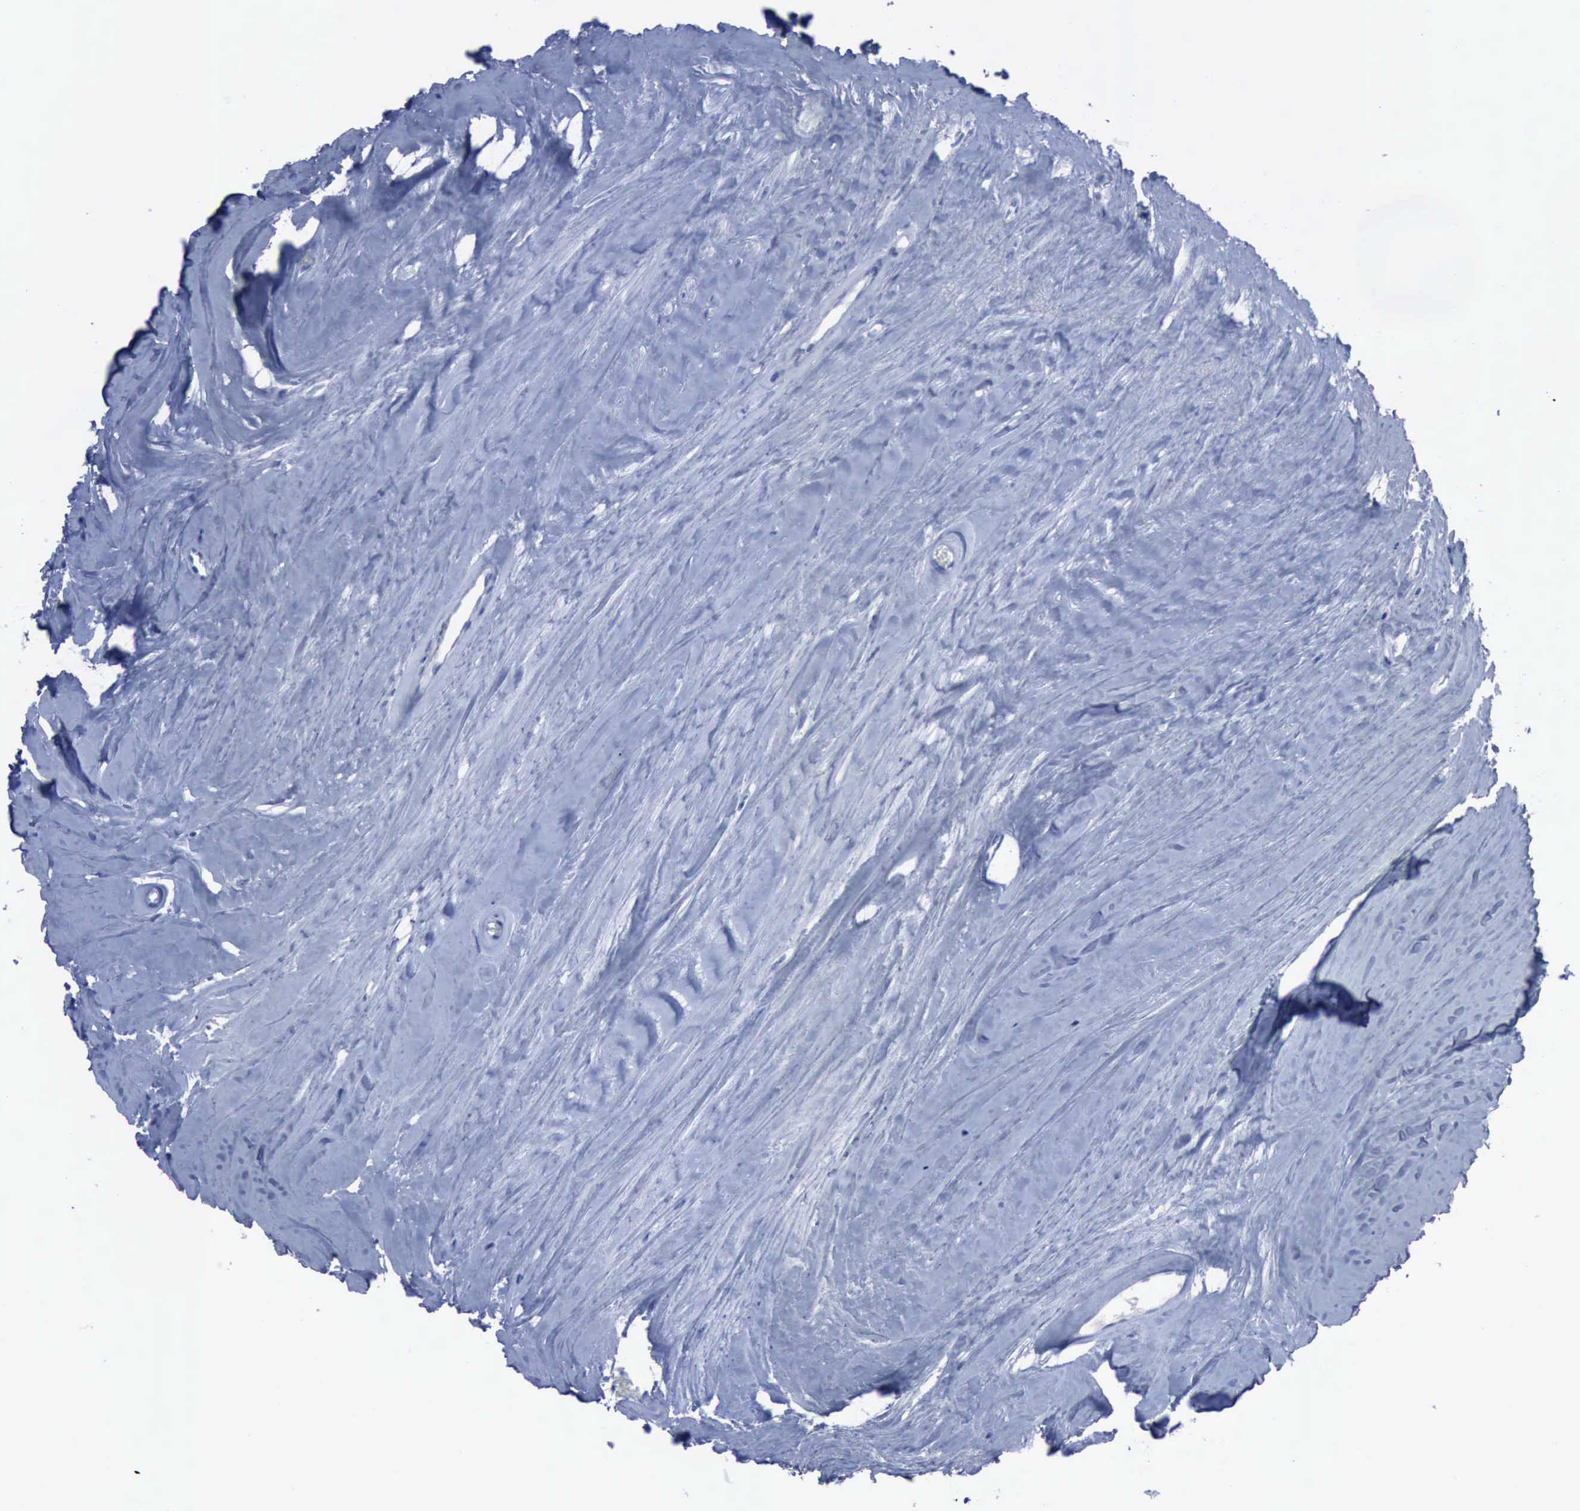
{"staining": {"intensity": "negative", "quantity": "none", "location": "none"}, "tissue": "carcinoid", "cell_type": "Tumor cells", "image_type": "cancer", "snomed": [{"axis": "morphology", "description": "Carcinoid, malignant, NOS"}, {"axis": "topography", "description": "Small intestine"}], "caption": "IHC histopathology image of human malignant carcinoid stained for a protein (brown), which shows no expression in tumor cells.", "gene": "NGFR", "patient": {"sex": "male", "age": 60}}